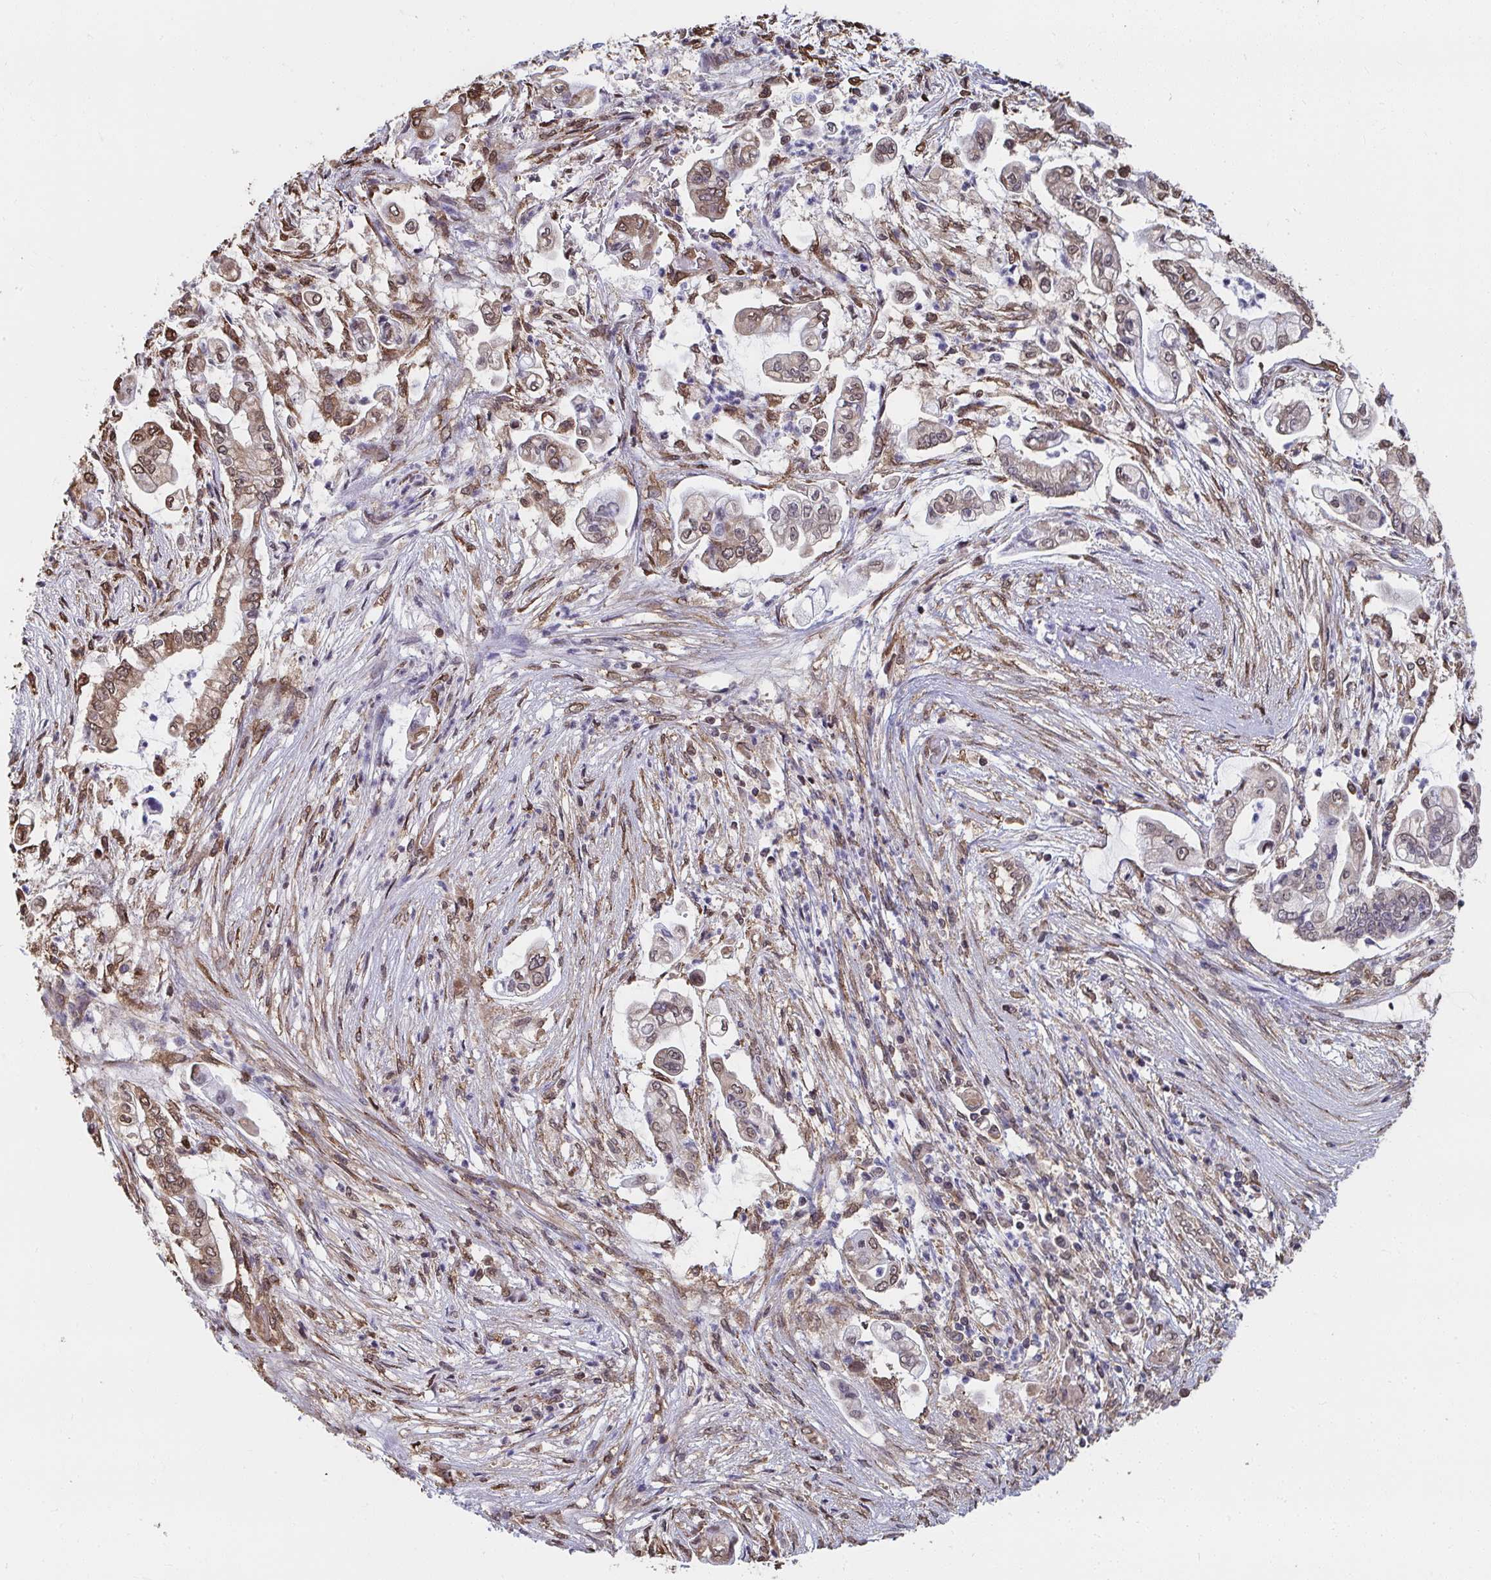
{"staining": {"intensity": "moderate", "quantity": ">75%", "location": "nuclear"}, "tissue": "pancreatic cancer", "cell_type": "Tumor cells", "image_type": "cancer", "snomed": [{"axis": "morphology", "description": "Adenocarcinoma, NOS"}, {"axis": "topography", "description": "Pancreas"}], "caption": "Adenocarcinoma (pancreatic) stained with DAB immunohistochemistry (IHC) displays medium levels of moderate nuclear staining in about >75% of tumor cells. Immunohistochemistry (ihc) stains the protein of interest in brown and the nuclei are stained blue.", "gene": "SYNCRIP", "patient": {"sex": "female", "age": 69}}